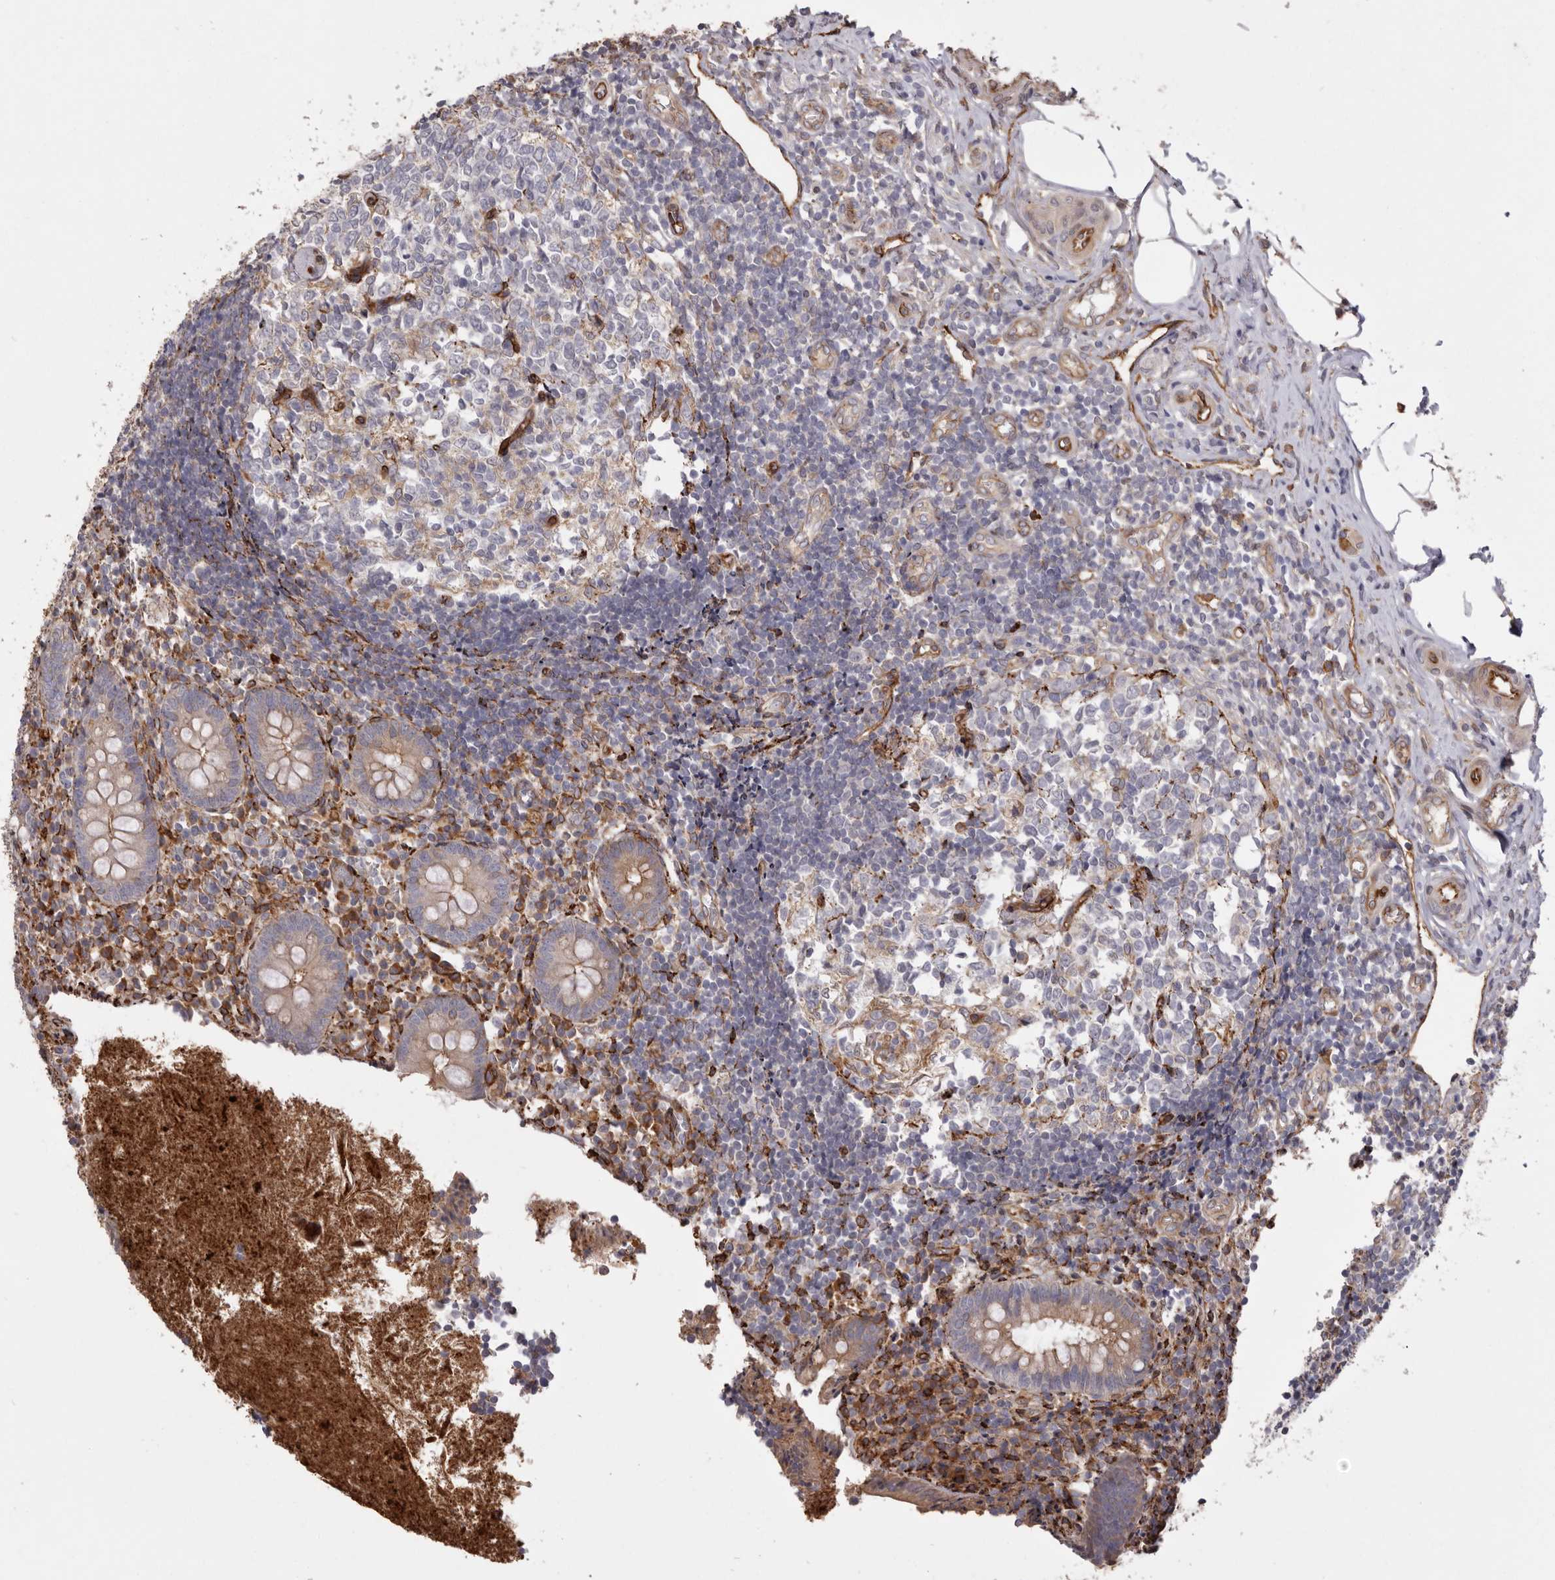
{"staining": {"intensity": "moderate", "quantity": ">75%", "location": "cytoplasmic/membranous"}, "tissue": "appendix", "cell_type": "Glandular cells", "image_type": "normal", "snomed": [{"axis": "morphology", "description": "Normal tissue, NOS"}, {"axis": "topography", "description": "Appendix"}], "caption": "Benign appendix exhibits moderate cytoplasmic/membranous expression in approximately >75% of glandular cells, visualized by immunohistochemistry. (brown staining indicates protein expression, while blue staining denotes nuclei).", "gene": "WDTC1", "patient": {"sex": "female", "age": 17}}